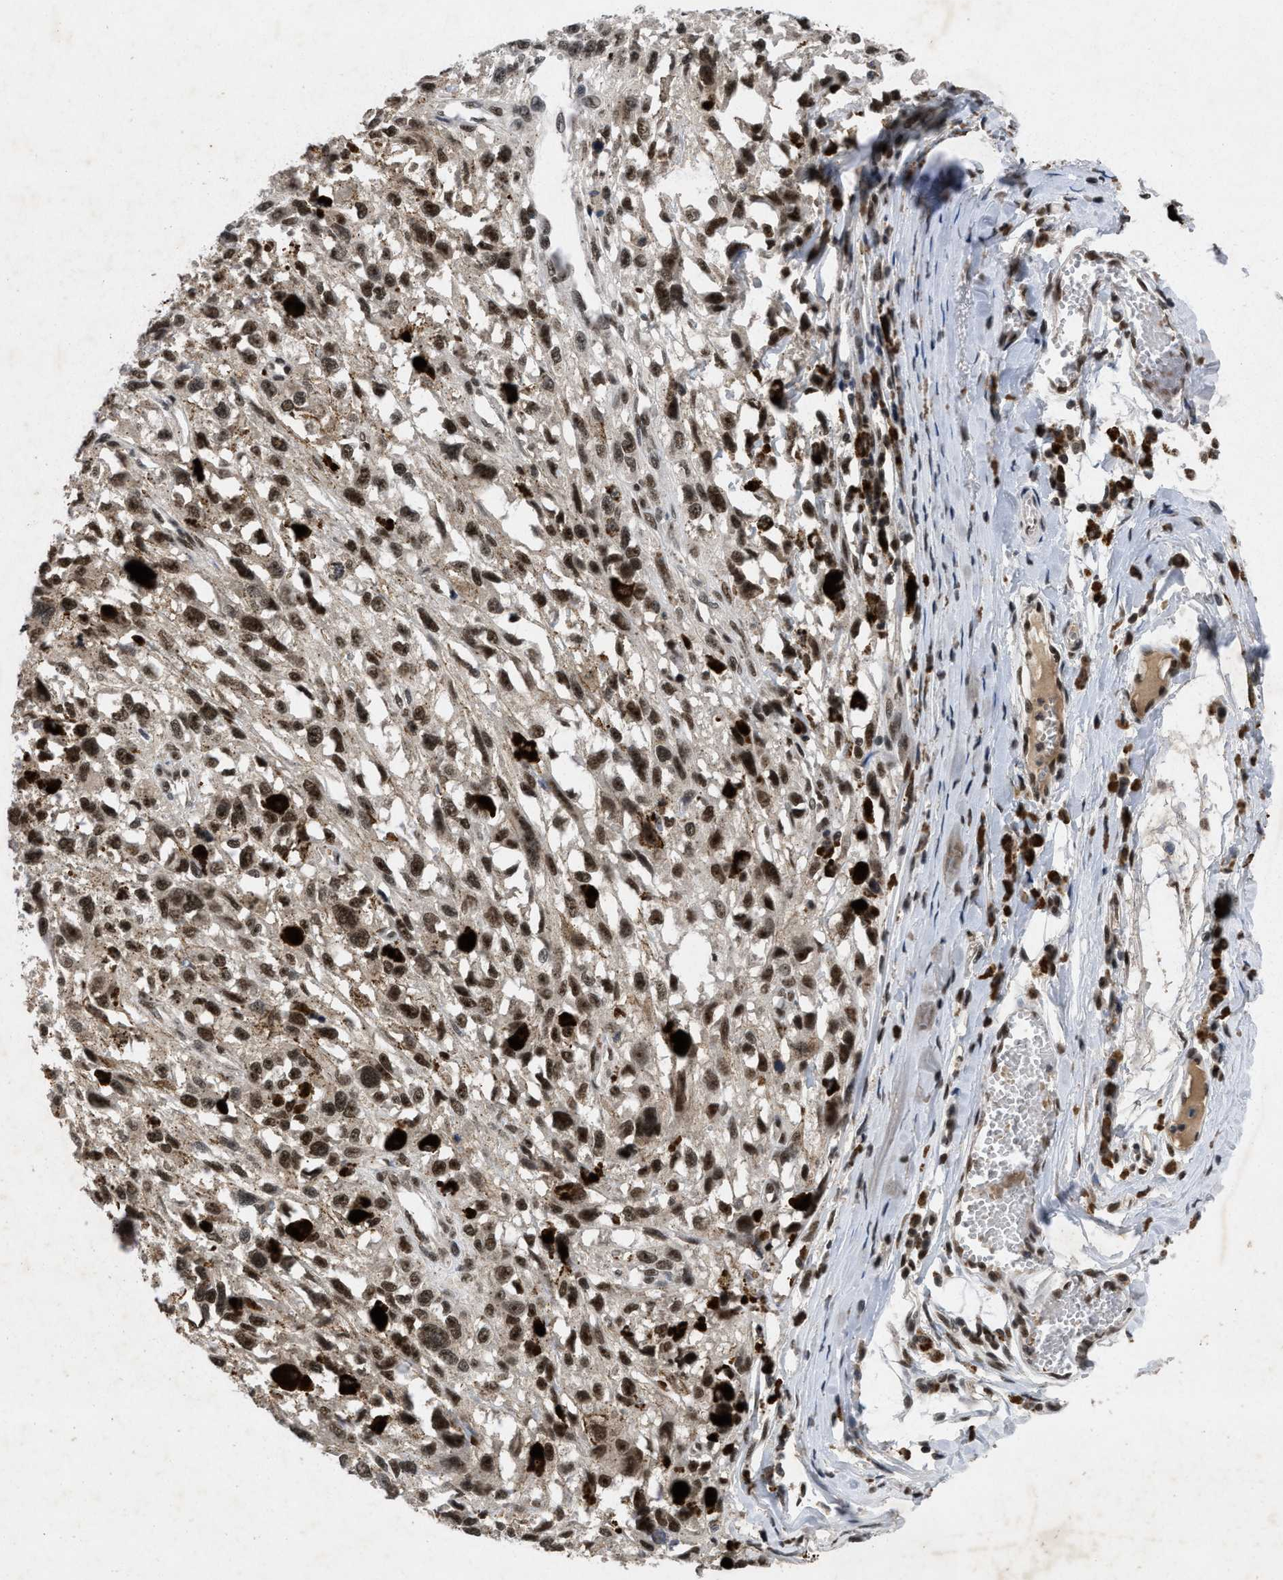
{"staining": {"intensity": "moderate", "quantity": ">75%", "location": "nuclear"}, "tissue": "melanoma", "cell_type": "Tumor cells", "image_type": "cancer", "snomed": [{"axis": "morphology", "description": "Malignant melanoma, Metastatic site"}, {"axis": "topography", "description": "Lymph node"}], "caption": "Melanoma was stained to show a protein in brown. There is medium levels of moderate nuclear staining in approximately >75% of tumor cells. Ihc stains the protein in brown and the nuclei are stained blue.", "gene": "ZNF346", "patient": {"sex": "male", "age": 59}}